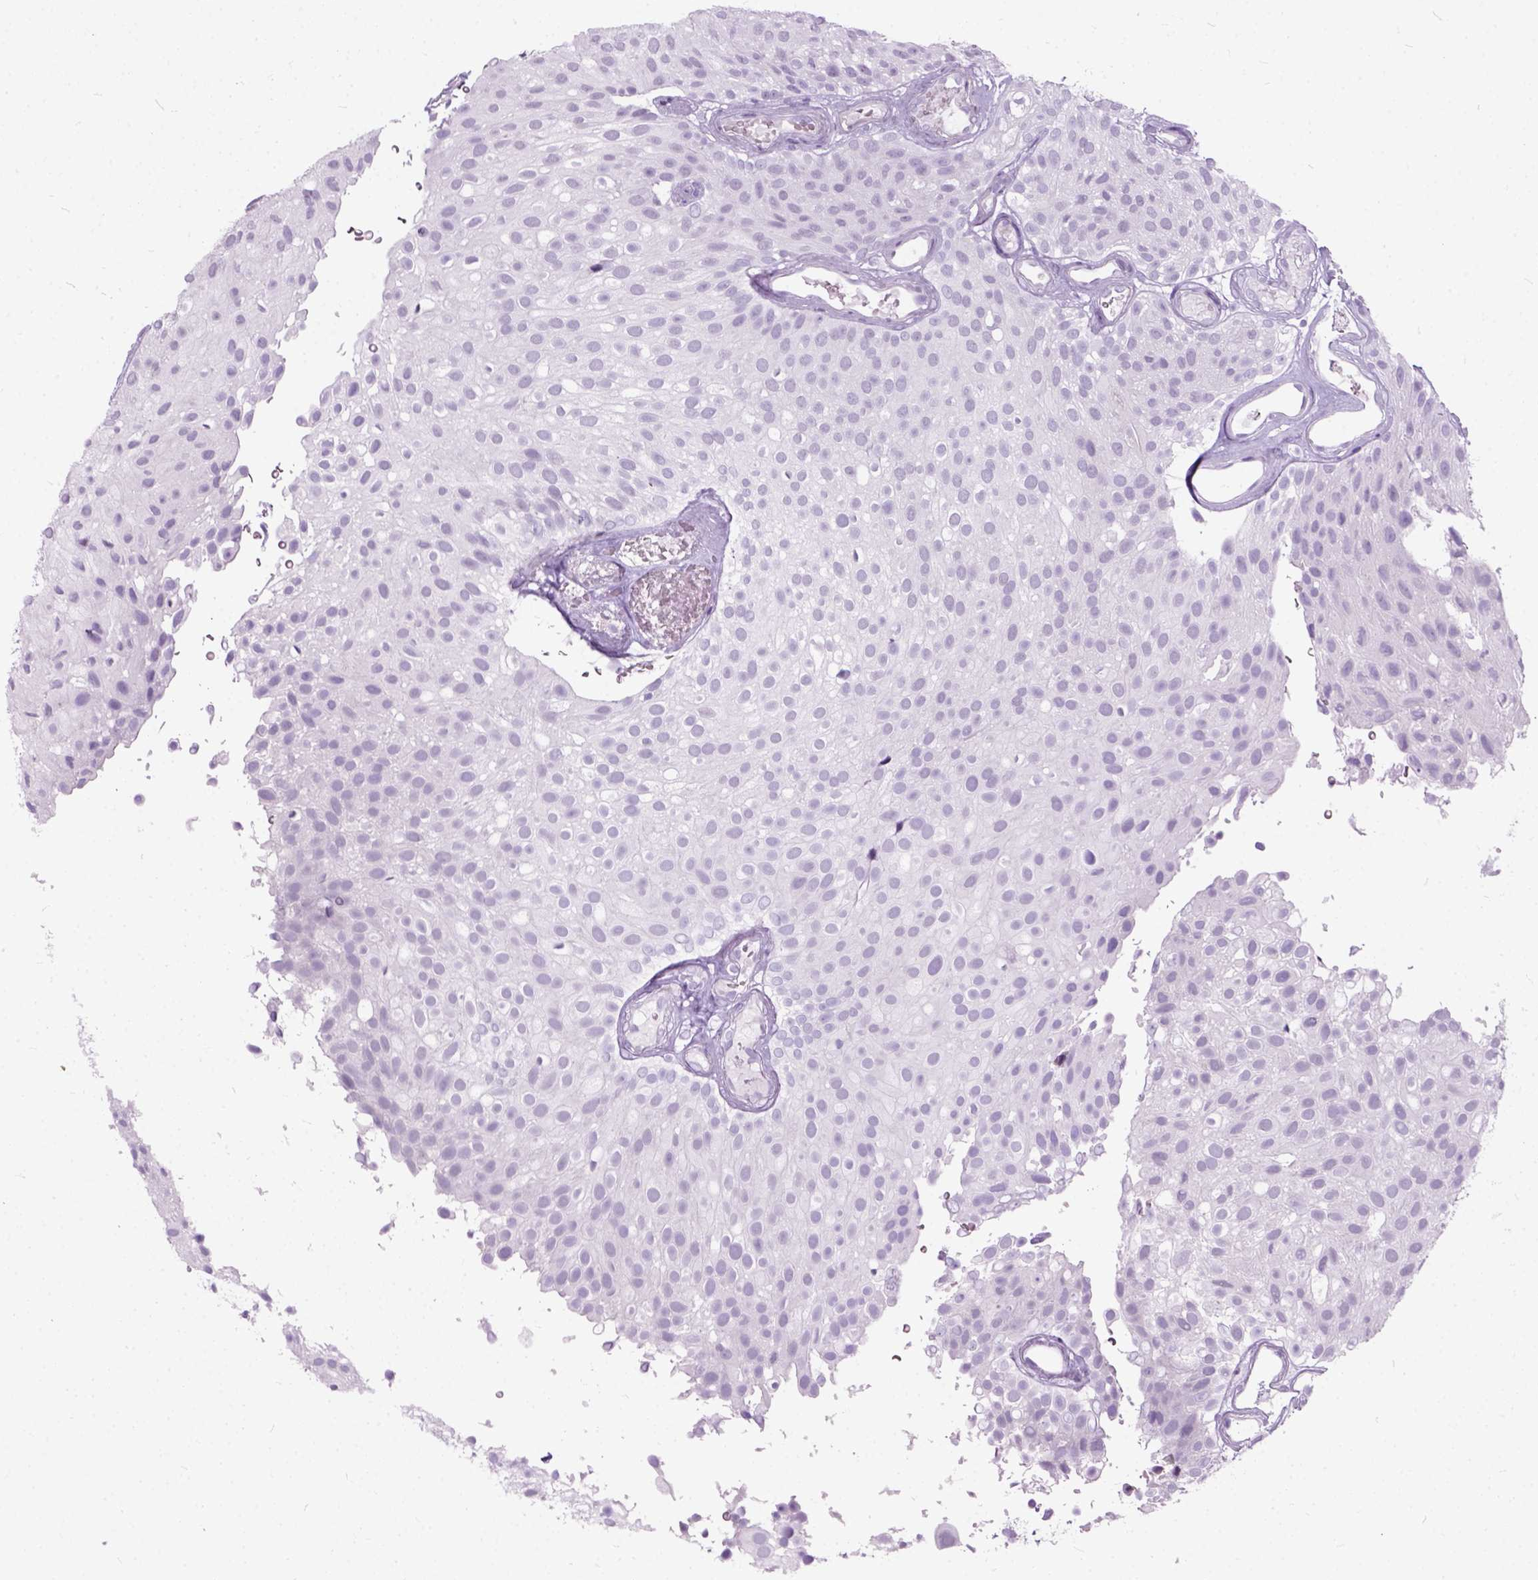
{"staining": {"intensity": "negative", "quantity": "none", "location": "none"}, "tissue": "urothelial cancer", "cell_type": "Tumor cells", "image_type": "cancer", "snomed": [{"axis": "morphology", "description": "Urothelial carcinoma, Low grade"}, {"axis": "topography", "description": "Urinary bladder"}], "caption": "Immunohistochemistry (IHC) histopathology image of neoplastic tissue: urothelial carcinoma (low-grade) stained with DAB exhibits no significant protein expression in tumor cells.", "gene": "AXDND1", "patient": {"sex": "male", "age": 78}}